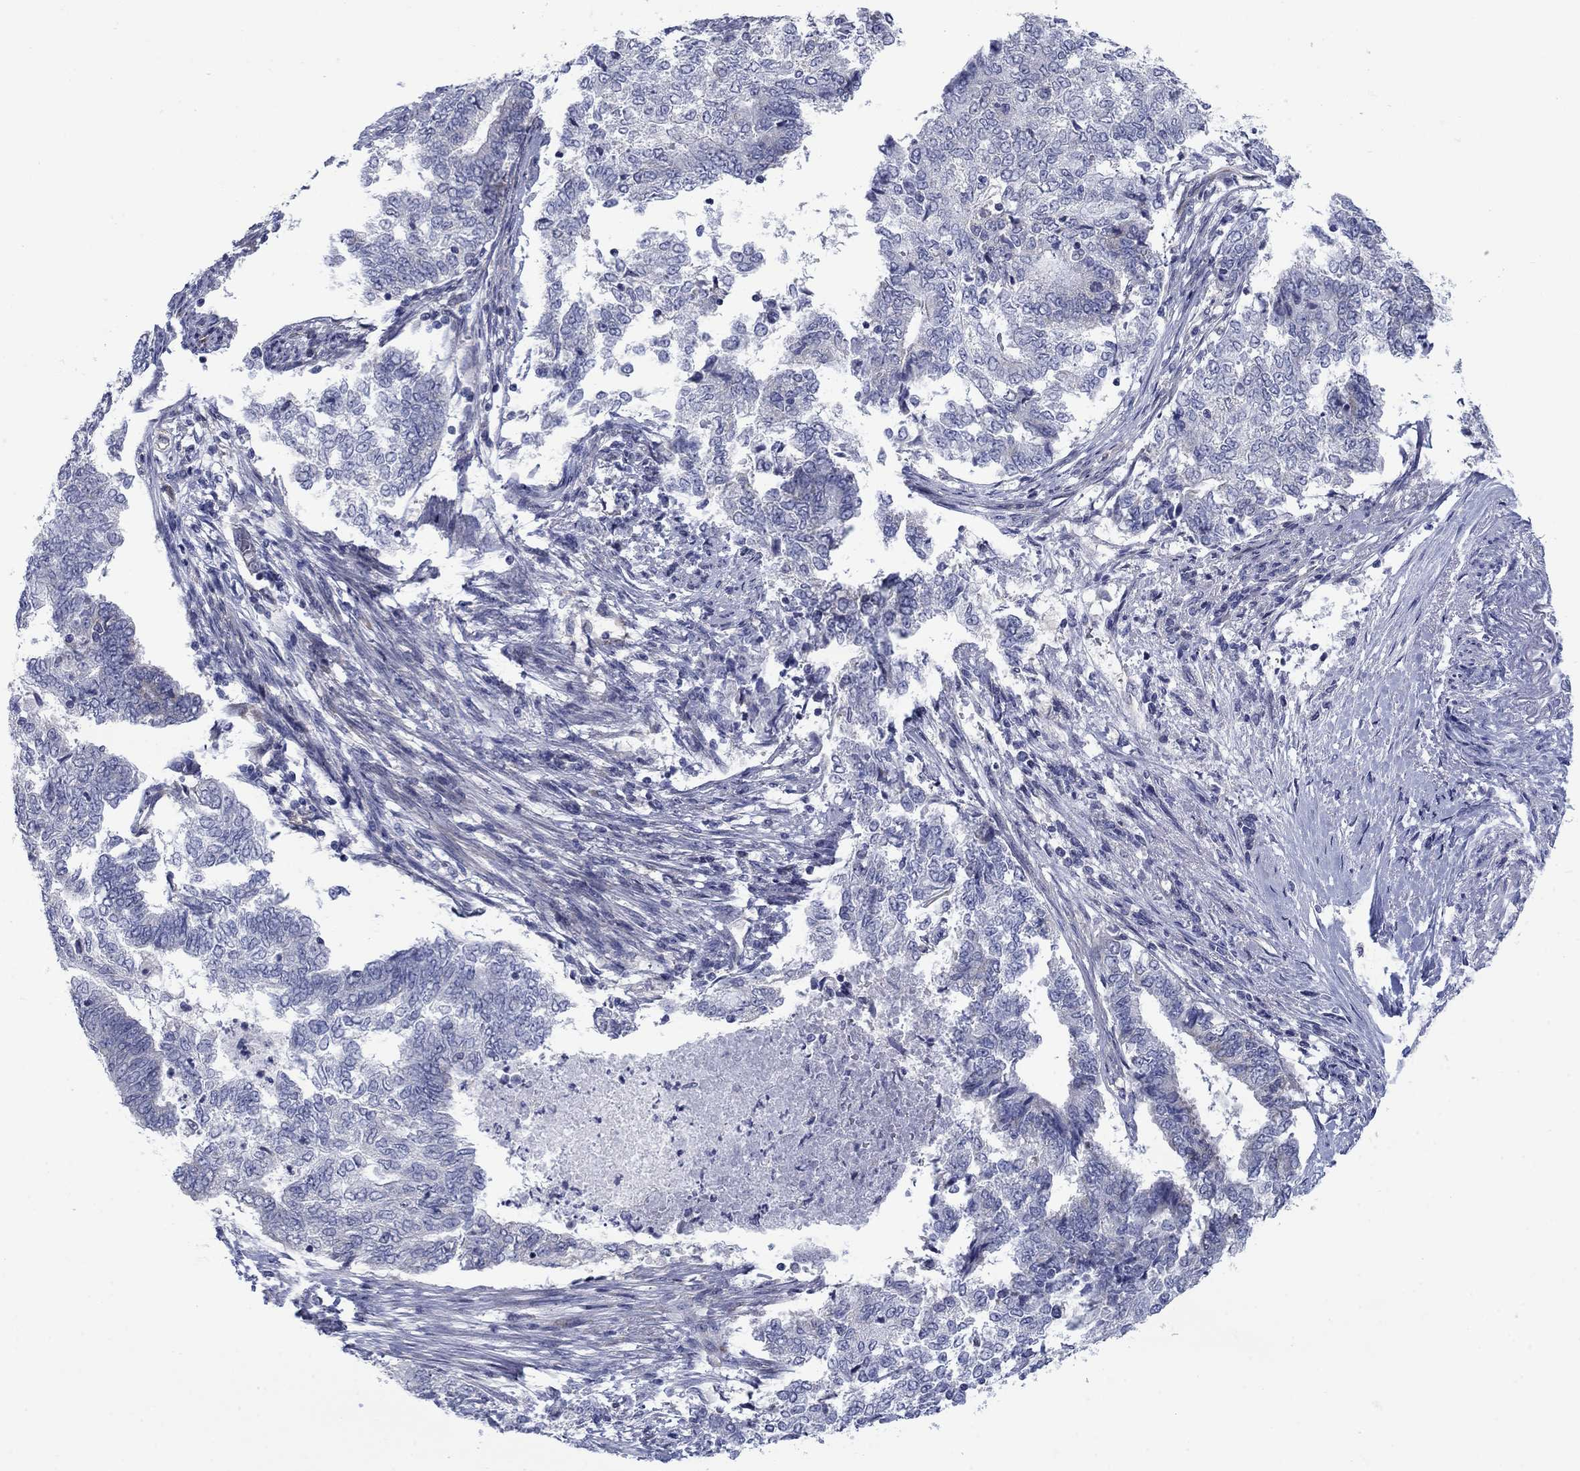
{"staining": {"intensity": "negative", "quantity": "none", "location": "none"}, "tissue": "endometrial cancer", "cell_type": "Tumor cells", "image_type": "cancer", "snomed": [{"axis": "morphology", "description": "Adenocarcinoma, NOS"}, {"axis": "topography", "description": "Endometrium"}], "caption": "Immunohistochemical staining of endometrial cancer demonstrates no significant expression in tumor cells.", "gene": "FXR1", "patient": {"sex": "female", "age": 65}}